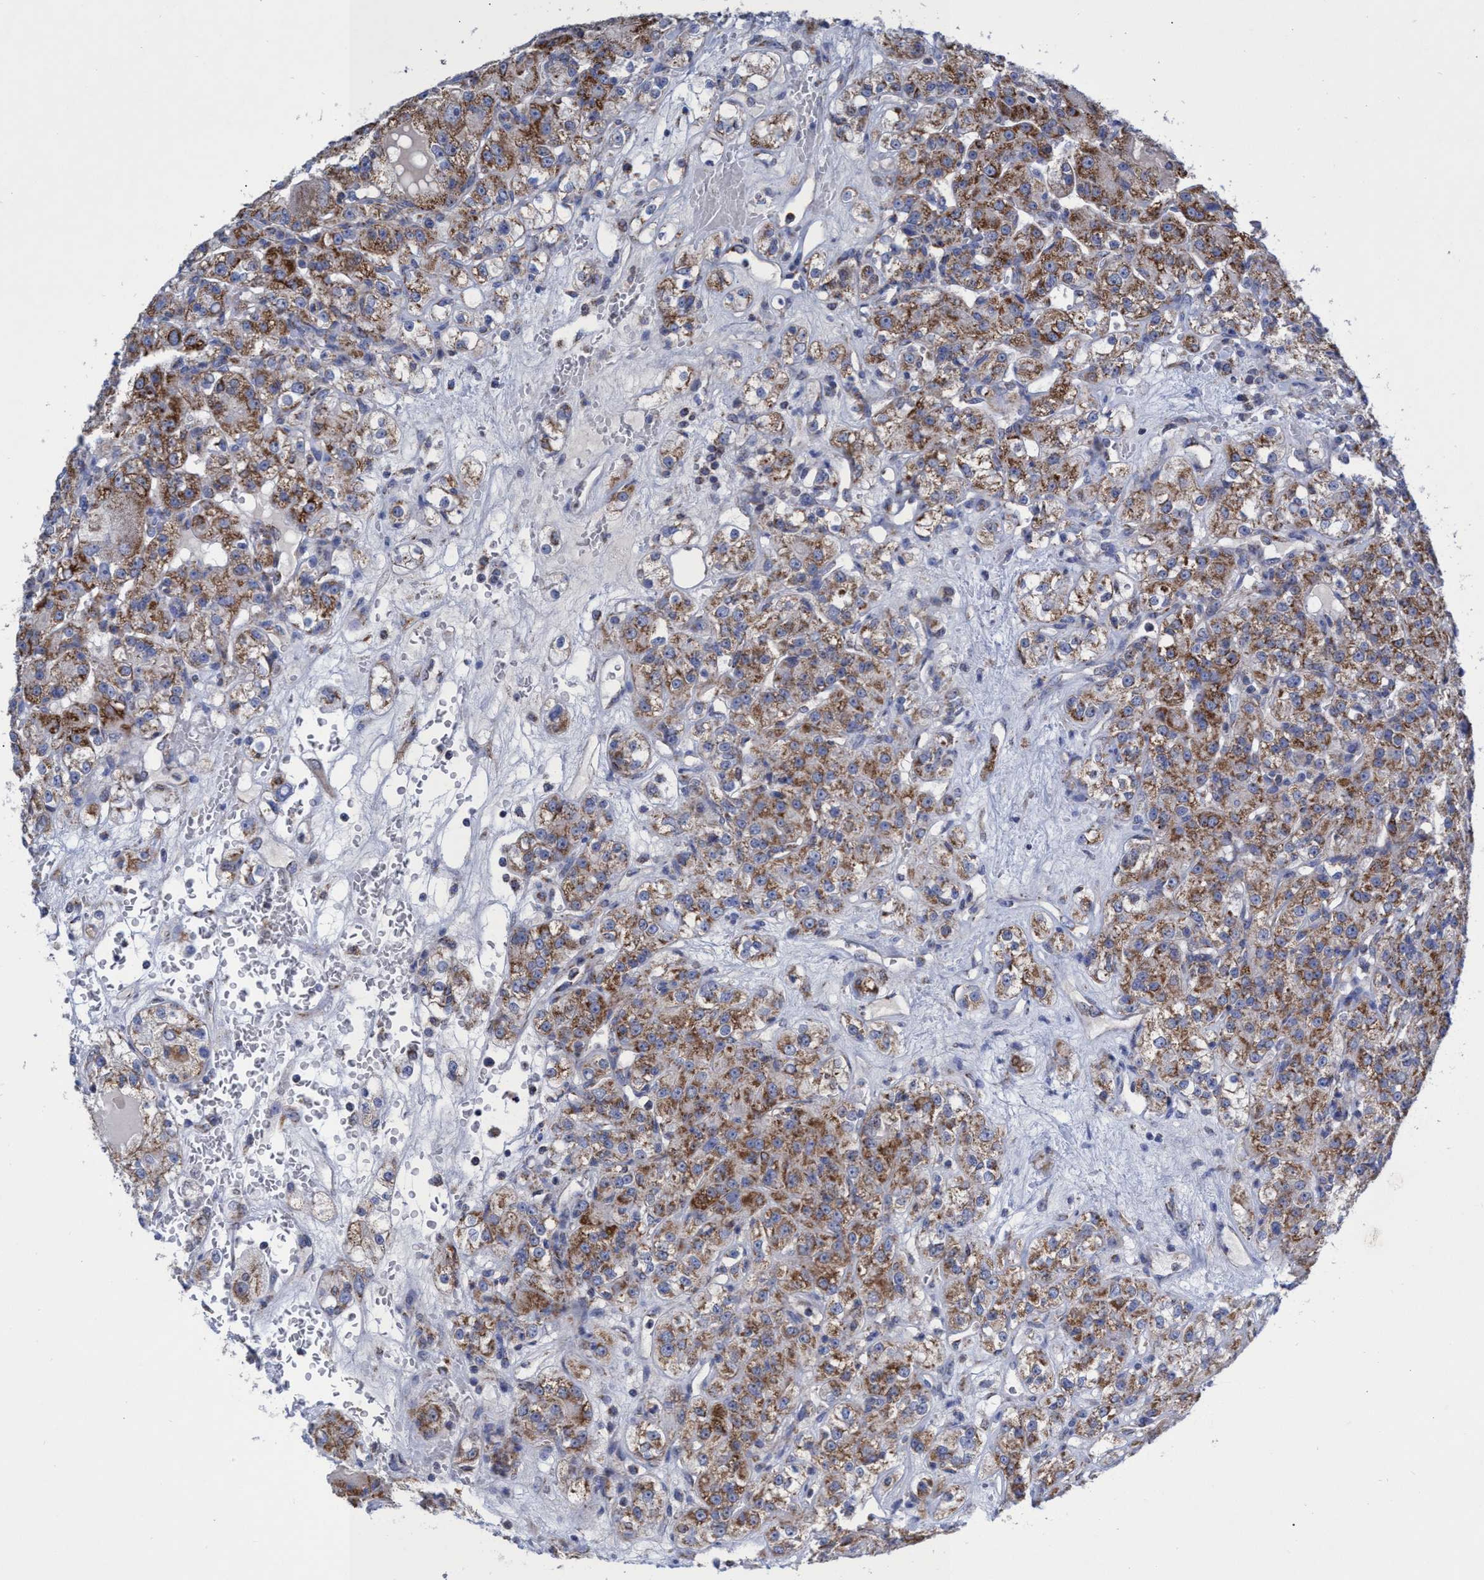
{"staining": {"intensity": "moderate", "quantity": ">75%", "location": "cytoplasmic/membranous"}, "tissue": "renal cancer", "cell_type": "Tumor cells", "image_type": "cancer", "snomed": [{"axis": "morphology", "description": "Normal tissue, NOS"}, {"axis": "morphology", "description": "Adenocarcinoma, NOS"}, {"axis": "topography", "description": "Kidney"}], "caption": "Renal adenocarcinoma was stained to show a protein in brown. There is medium levels of moderate cytoplasmic/membranous expression in approximately >75% of tumor cells.", "gene": "ZNF750", "patient": {"sex": "male", "age": 61}}